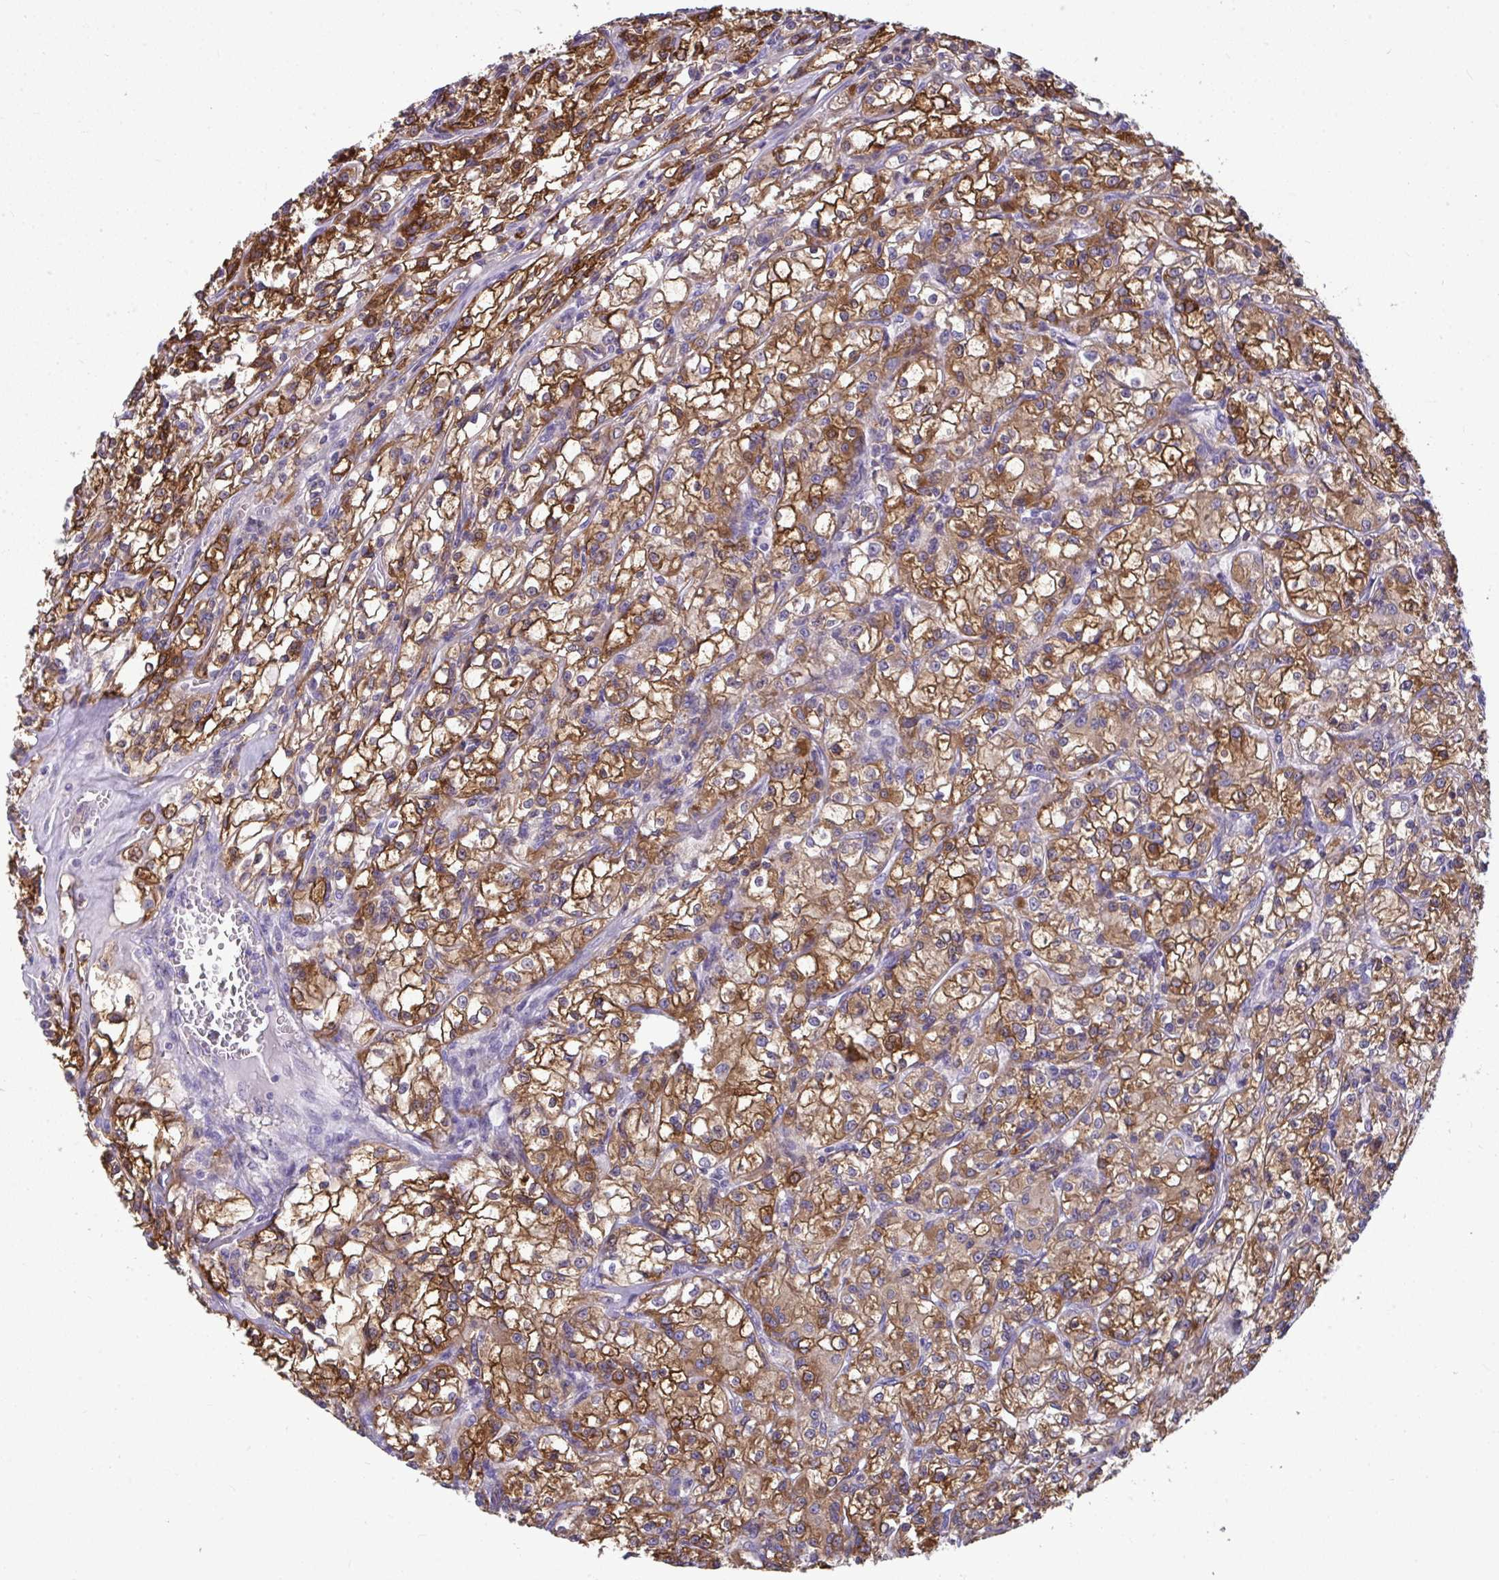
{"staining": {"intensity": "moderate", "quantity": ">75%", "location": "cytoplasmic/membranous"}, "tissue": "renal cancer", "cell_type": "Tumor cells", "image_type": "cancer", "snomed": [{"axis": "morphology", "description": "Adenocarcinoma, NOS"}, {"axis": "topography", "description": "Kidney"}], "caption": "The histopathology image displays staining of renal cancer (adenocarcinoma), revealing moderate cytoplasmic/membranous protein expression (brown color) within tumor cells.", "gene": "SLC30A6", "patient": {"sex": "female", "age": 59}}